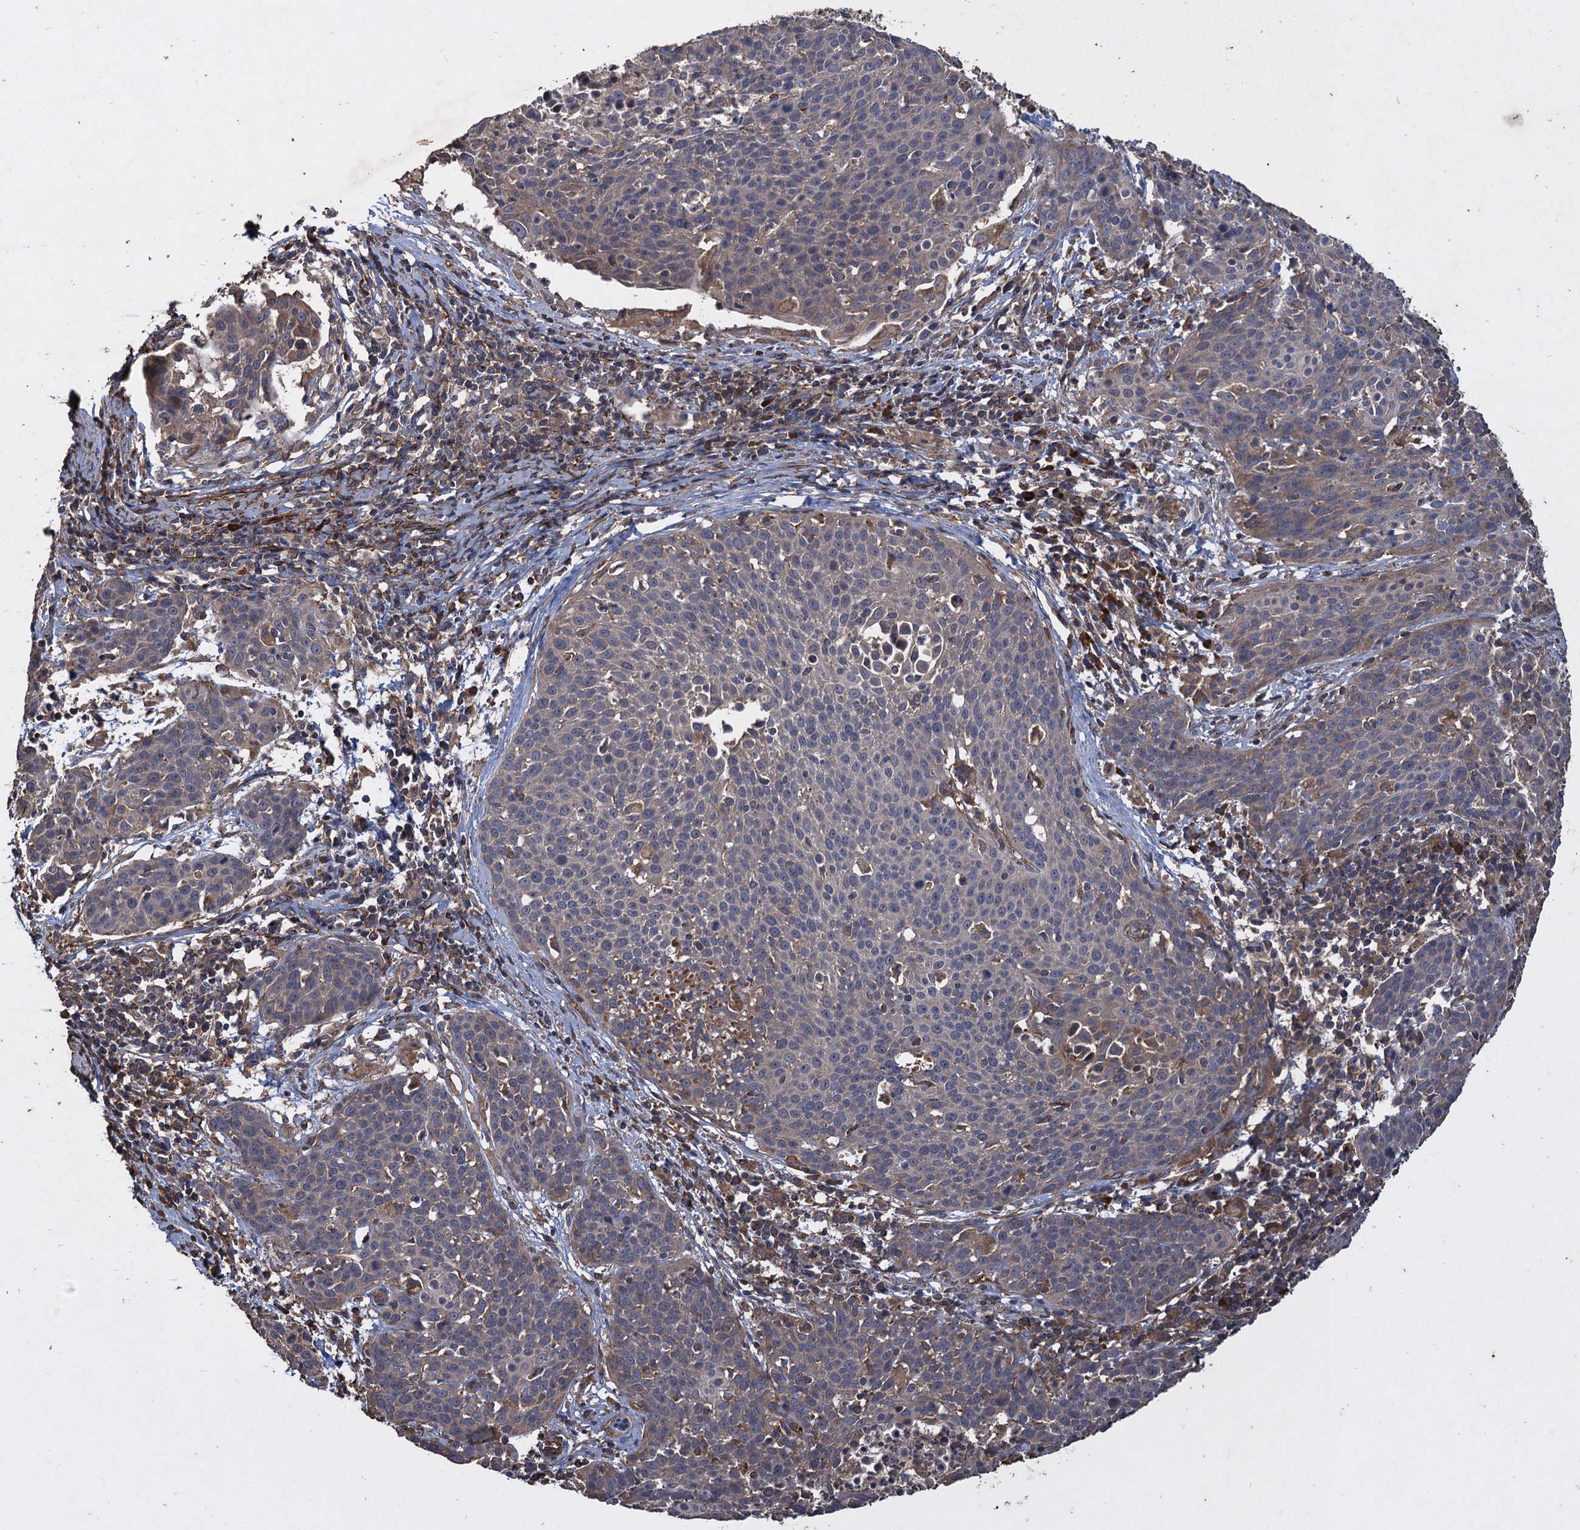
{"staining": {"intensity": "weak", "quantity": "<25%", "location": "cytoplasmic/membranous"}, "tissue": "cervical cancer", "cell_type": "Tumor cells", "image_type": "cancer", "snomed": [{"axis": "morphology", "description": "Squamous cell carcinoma, NOS"}, {"axis": "topography", "description": "Cervix"}], "caption": "An immunohistochemistry histopathology image of cervical cancer (squamous cell carcinoma) is shown. There is no staining in tumor cells of cervical cancer (squamous cell carcinoma).", "gene": "TXNDC11", "patient": {"sex": "female", "age": 38}}